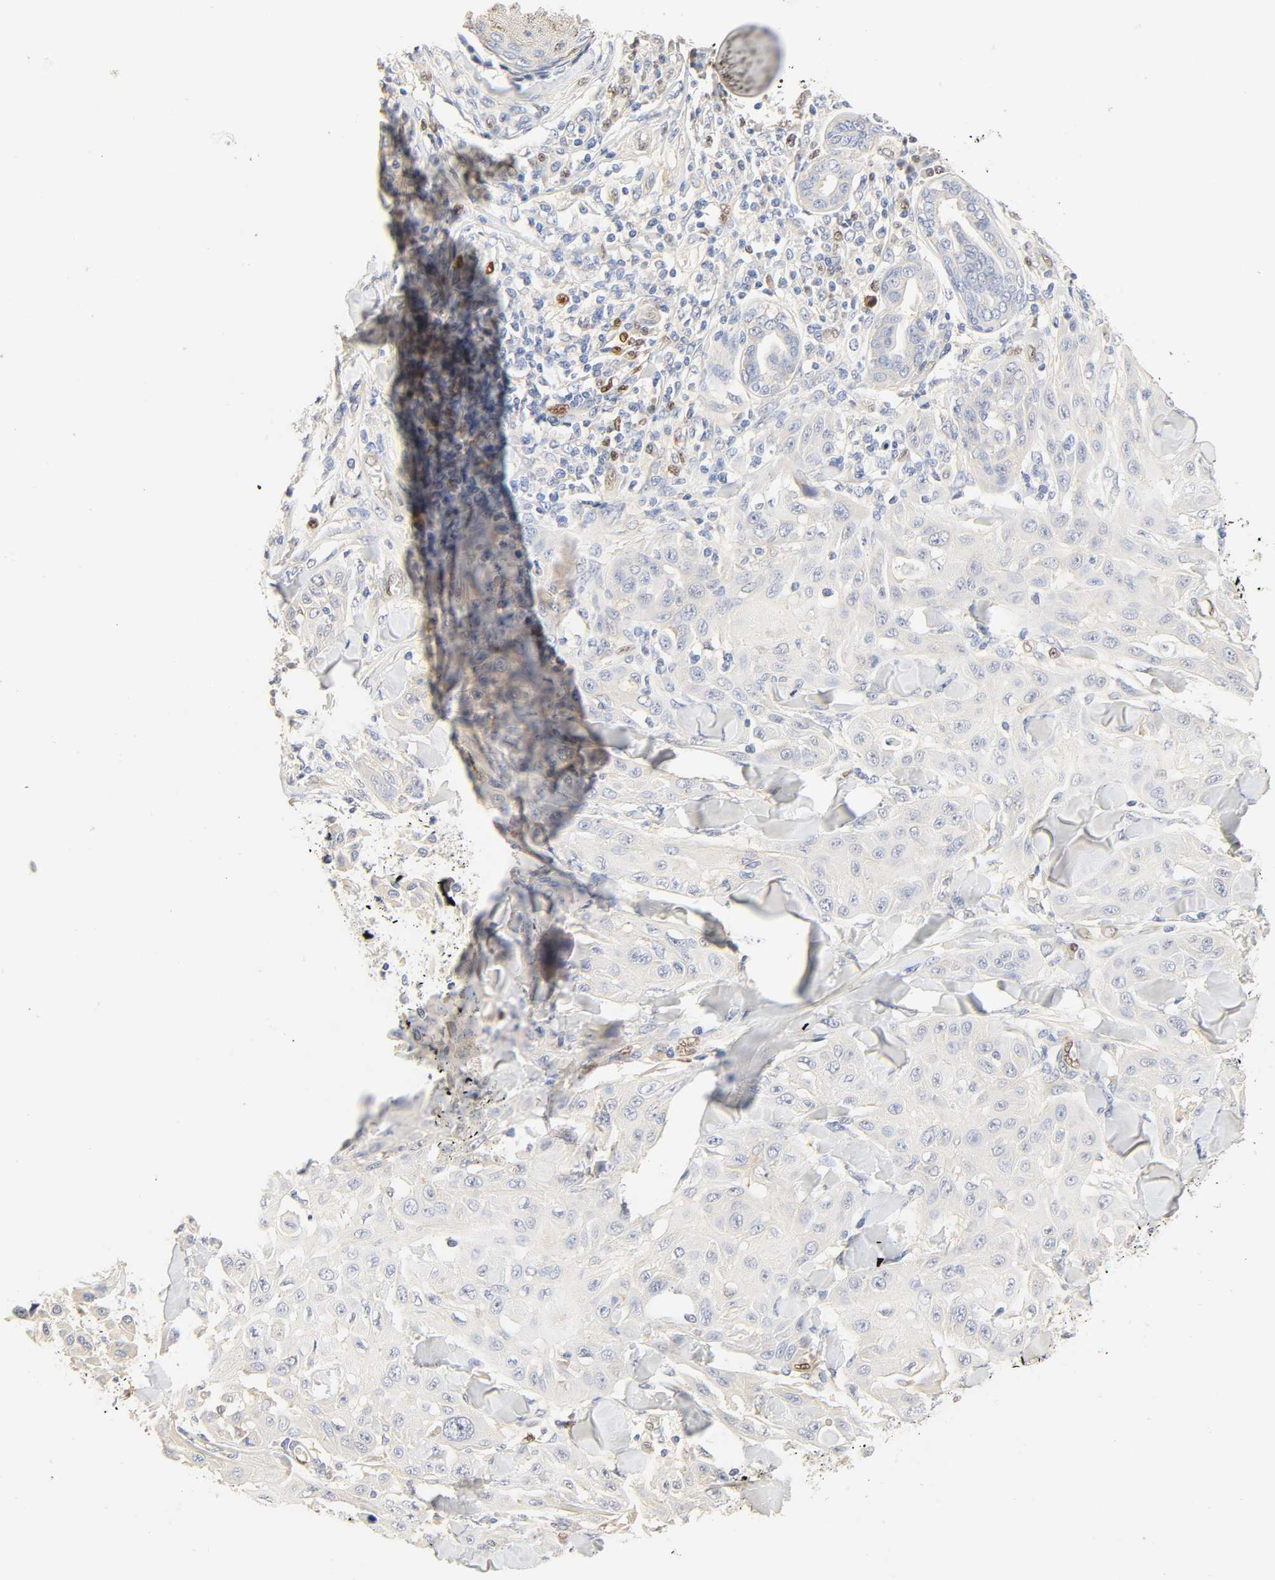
{"staining": {"intensity": "negative", "quantity": "none", "location": "none"}, "tissue": "skin cancer", "cell_type": "Tumor cells", "image_type": "cancer", "snomed": [{"axis": "morphology", "description": "Squamous cell carcinoma, NOS"}, {"axis": "topography", "description": "Skin"}], "caption": "Immunohistochemistry of skin cancer (squamous cell carcinoma) reveals no positivity in tumor cells. Nuclei are stained in blue.", "gene": "BORCS8-MEF2B", "patient": {"sex": "male", "age": 24}}